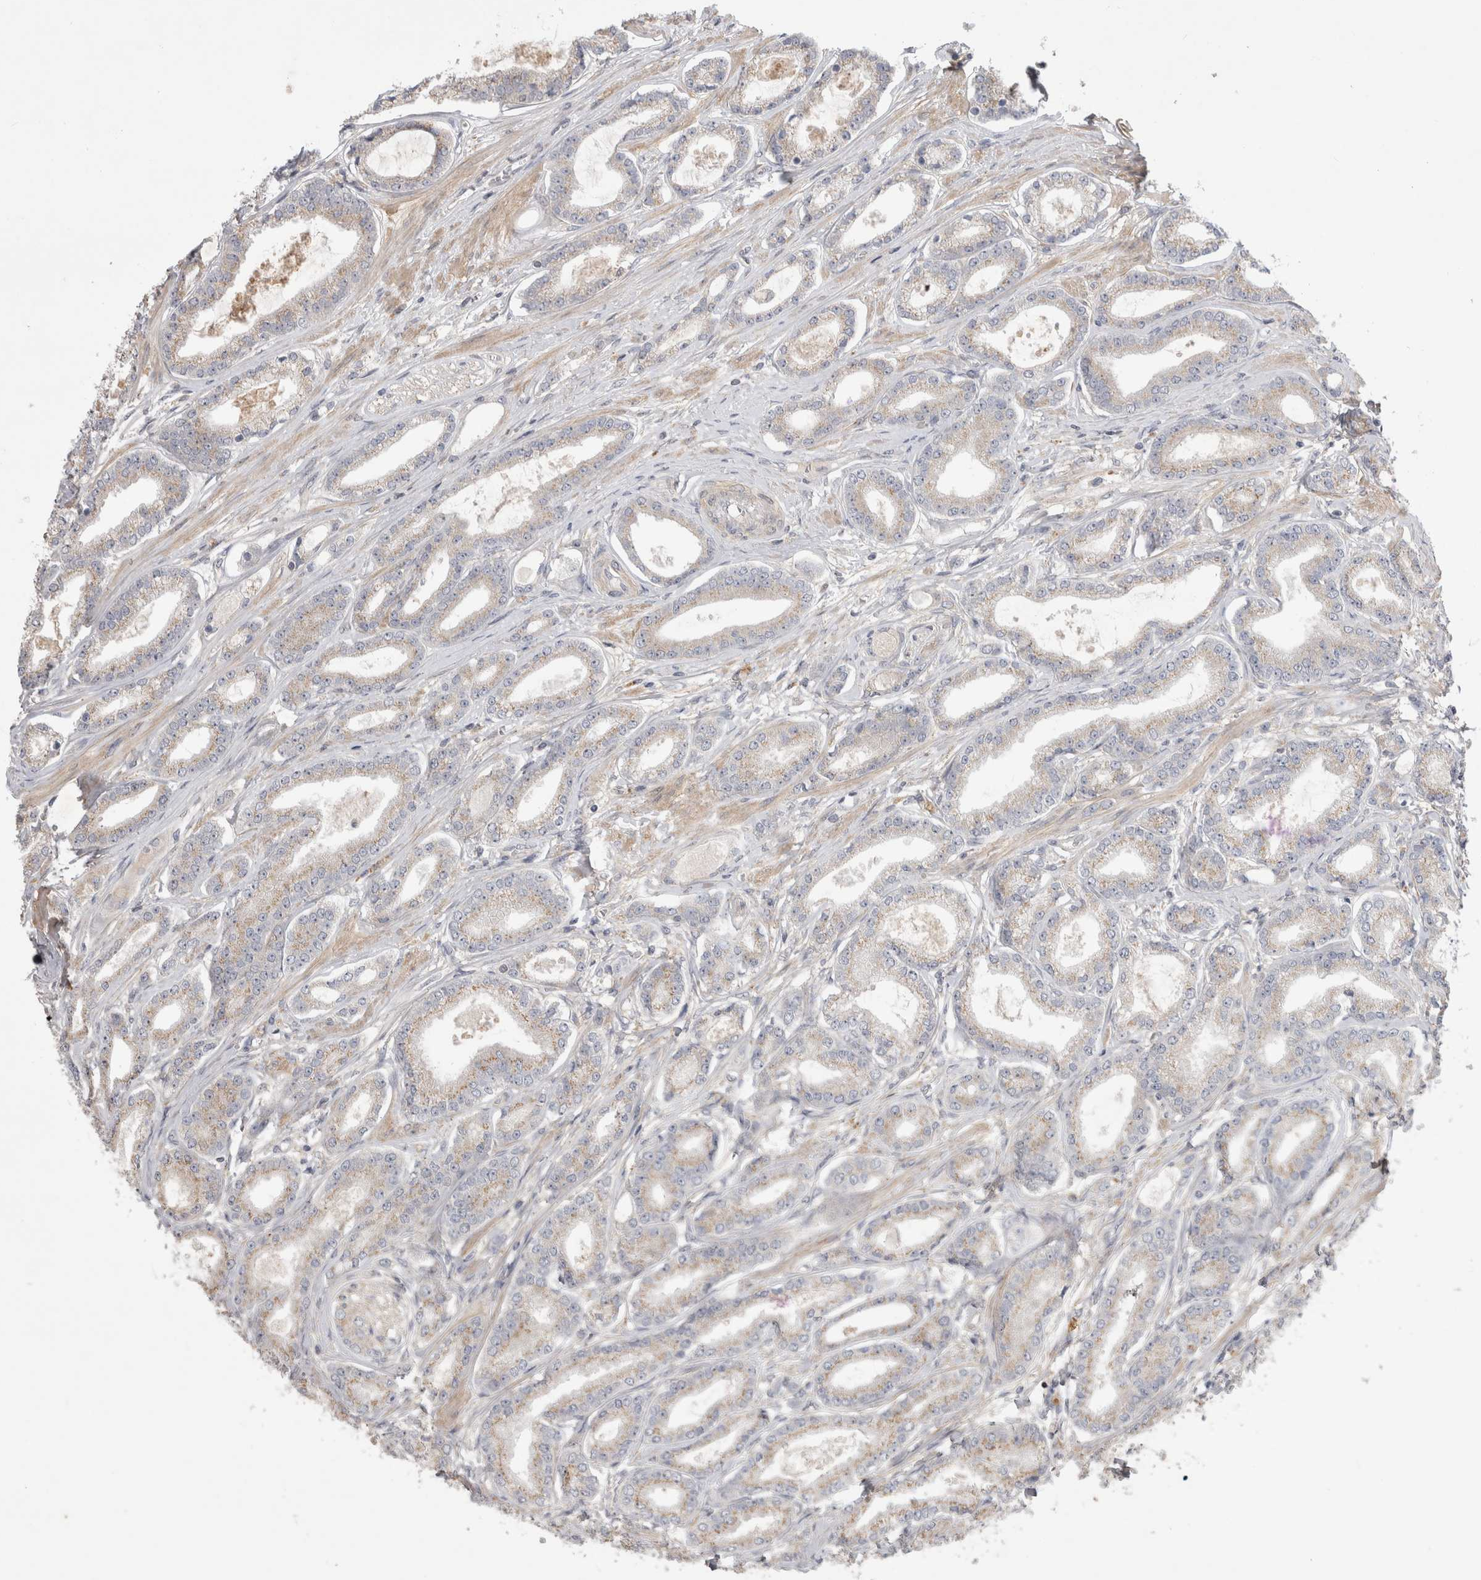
{"staining": {"intensity": "weak", "quantity": "<25%", "location": "cytoplasmic/membranous"}, "tissue": "prostate cancer", "cell_type": "Tumor cells", "image_type": "cancer", "snomed": [{"axis": "morphology", "description": "Adenocarcinoma, Low grade"}, {"axis": "topography", "description": "Prostate"}], "caption": "This is an IHC histopathology image of low-grade adenocarcinoma (prostate). There is no positivity in tumor cells.", "gene": "SRD5A3", "patient": {"sex": "male", "age": 60}}